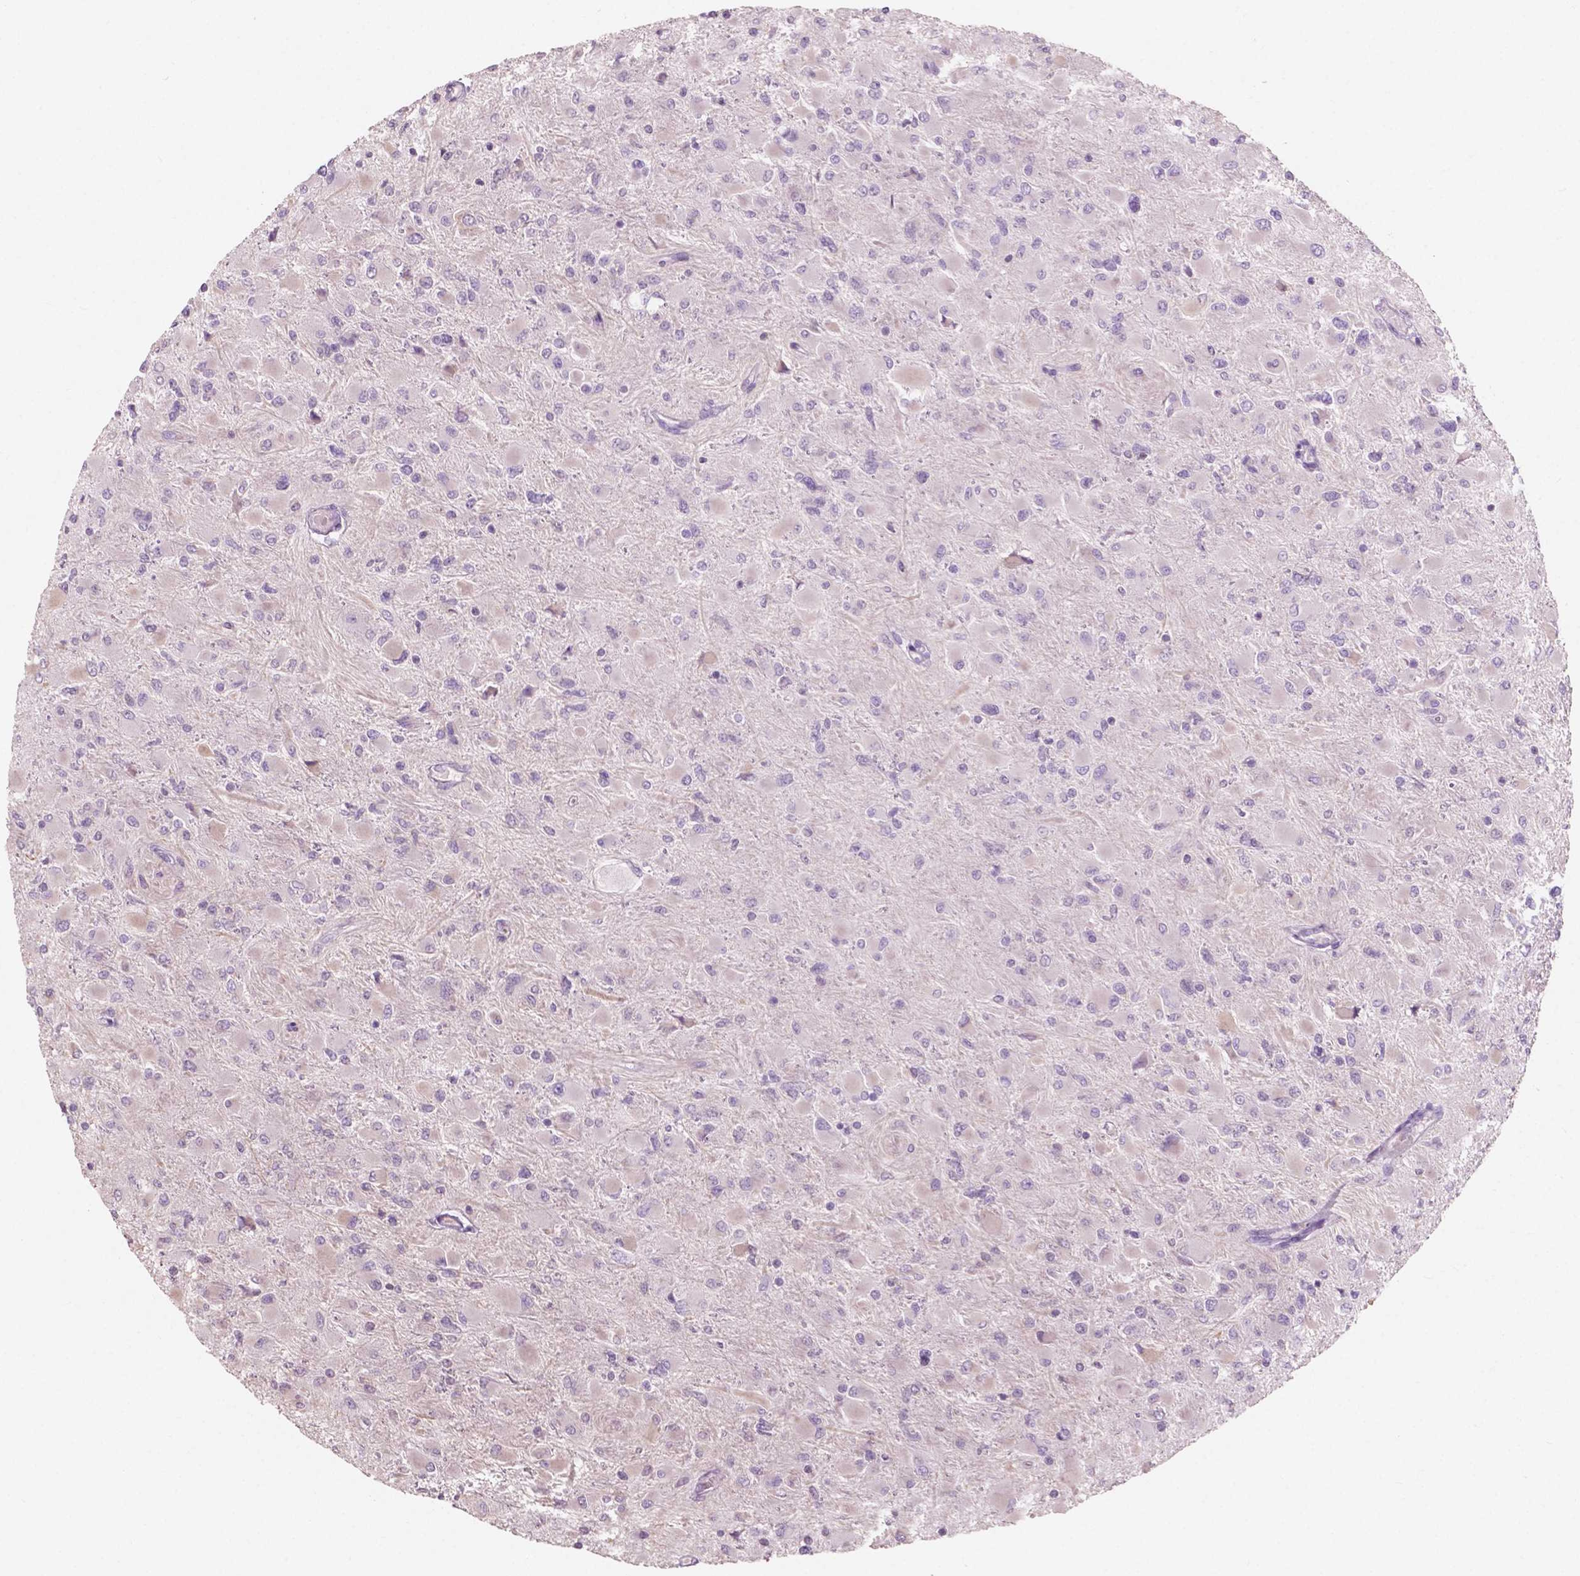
{"staining": {"intensity": "negative", "quantity": "none", "location": "none"}, "tissue": "glioma", "cell_type": "Tumor cells", "image_type": "cancer", "snomed": [{"axis": "morphology", "description": "Glioma, malignant, High grade"}, {"axis": "topography", "description": "Cerebral cortex"}], "caption": "High-grade glioma (malignant) was stained to show a protein in brown. There is no significant expression in tumor cells. The staining is performed using DAB brown chromogen with nuclei counter-stained in using hematoxylin.", "gene": "AWAT1", "patient": {"sex": "female", "age": 36}}